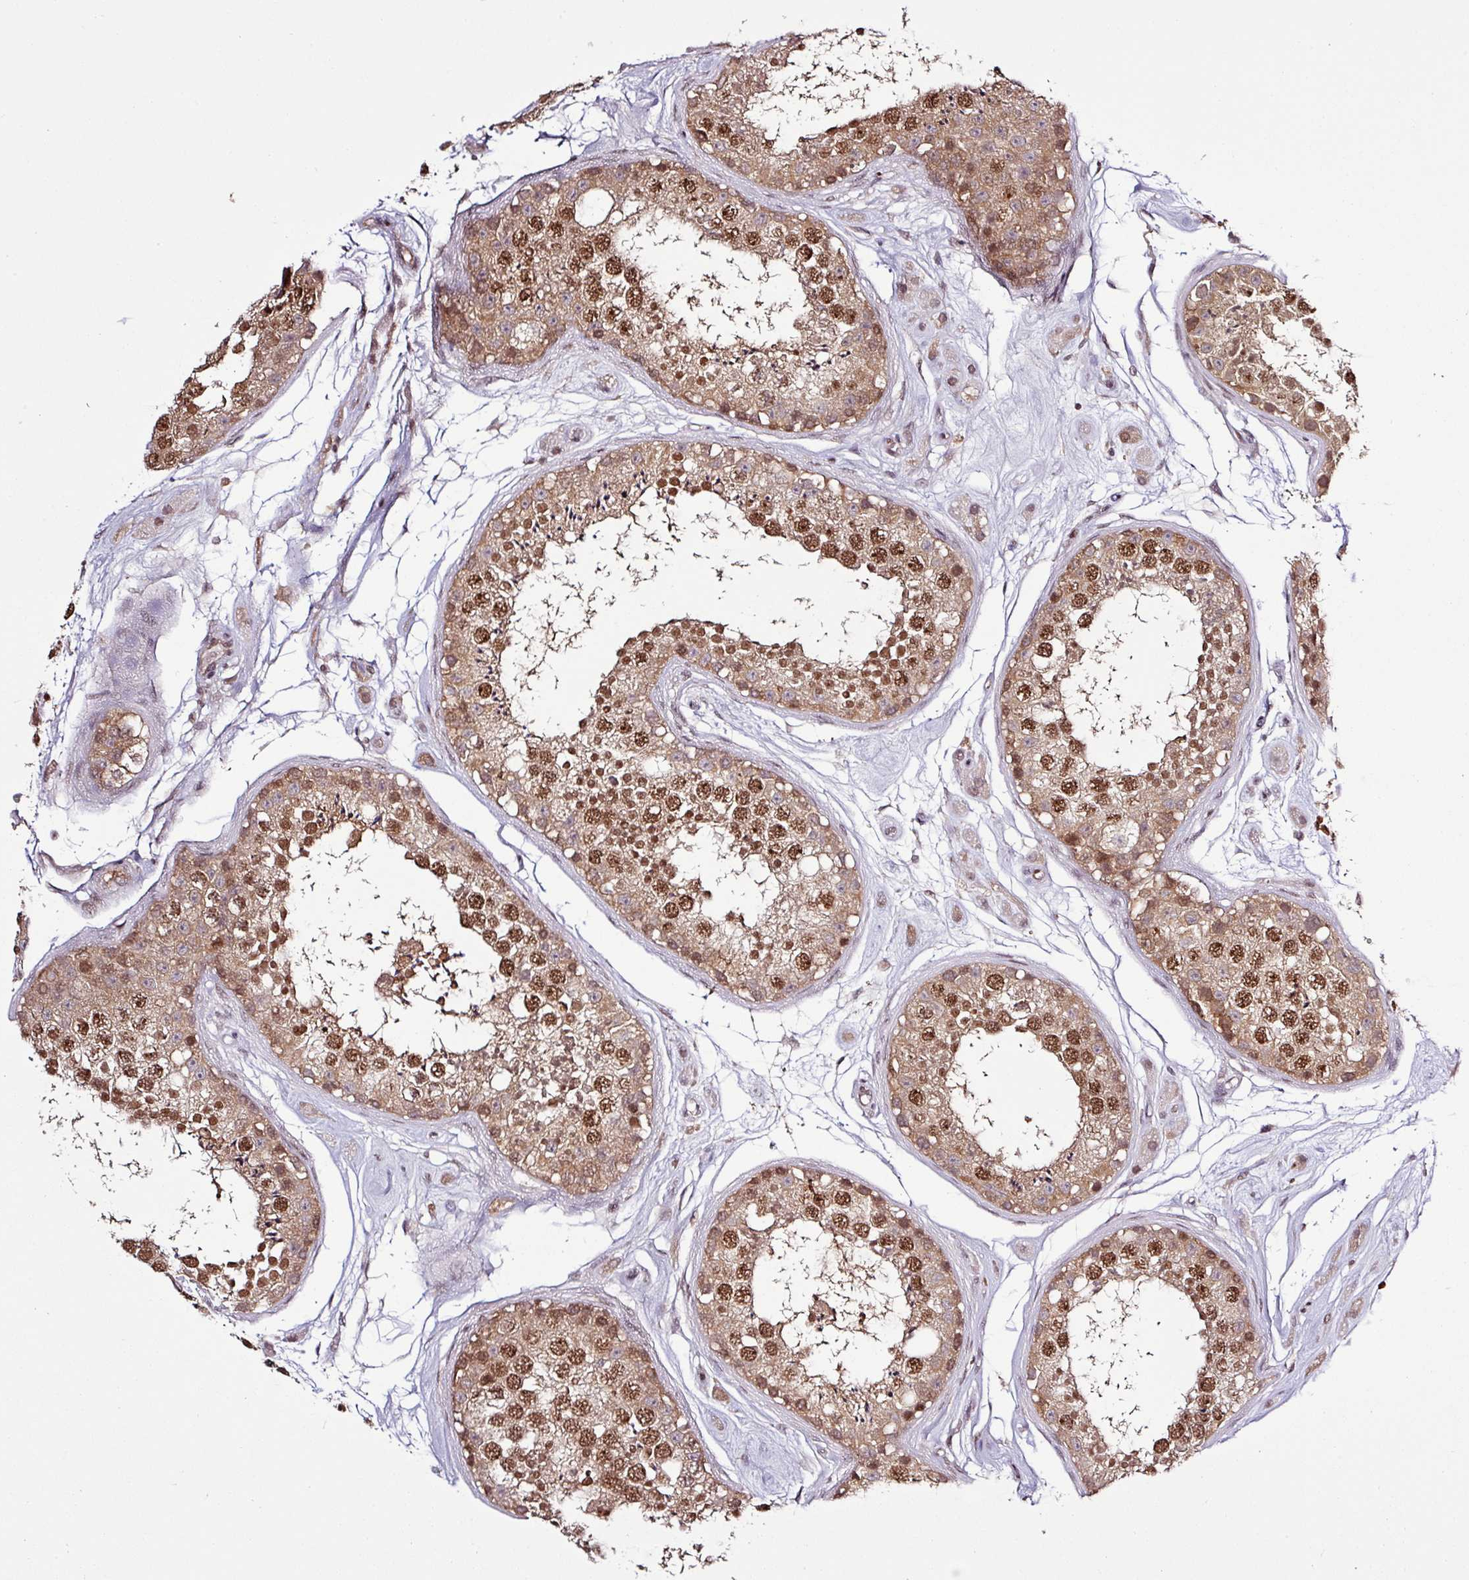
{"staining": {"intensity": "strong", "quantity": ">75%", "location": "cytoplasmic/membranous,nuclear"}, "tissue": "testis", "cell_type": "Cells in seminiferous ducts", "image_type": "normal", "snomed": [{"axis": "morphology", "description": "Normal tissue, NOS"}, {"axis": "topography", "description": "Testis"}], "caption": "This is a photomicrograph of immunohistochemistry (IHC) staining of normal testis, which shows strong staining in the cytoplasmic/membranous,nuclear of cells in seminiferous ducts.", "gene": "ITPKC", "patient": {"sex": "male", "age": 25}}